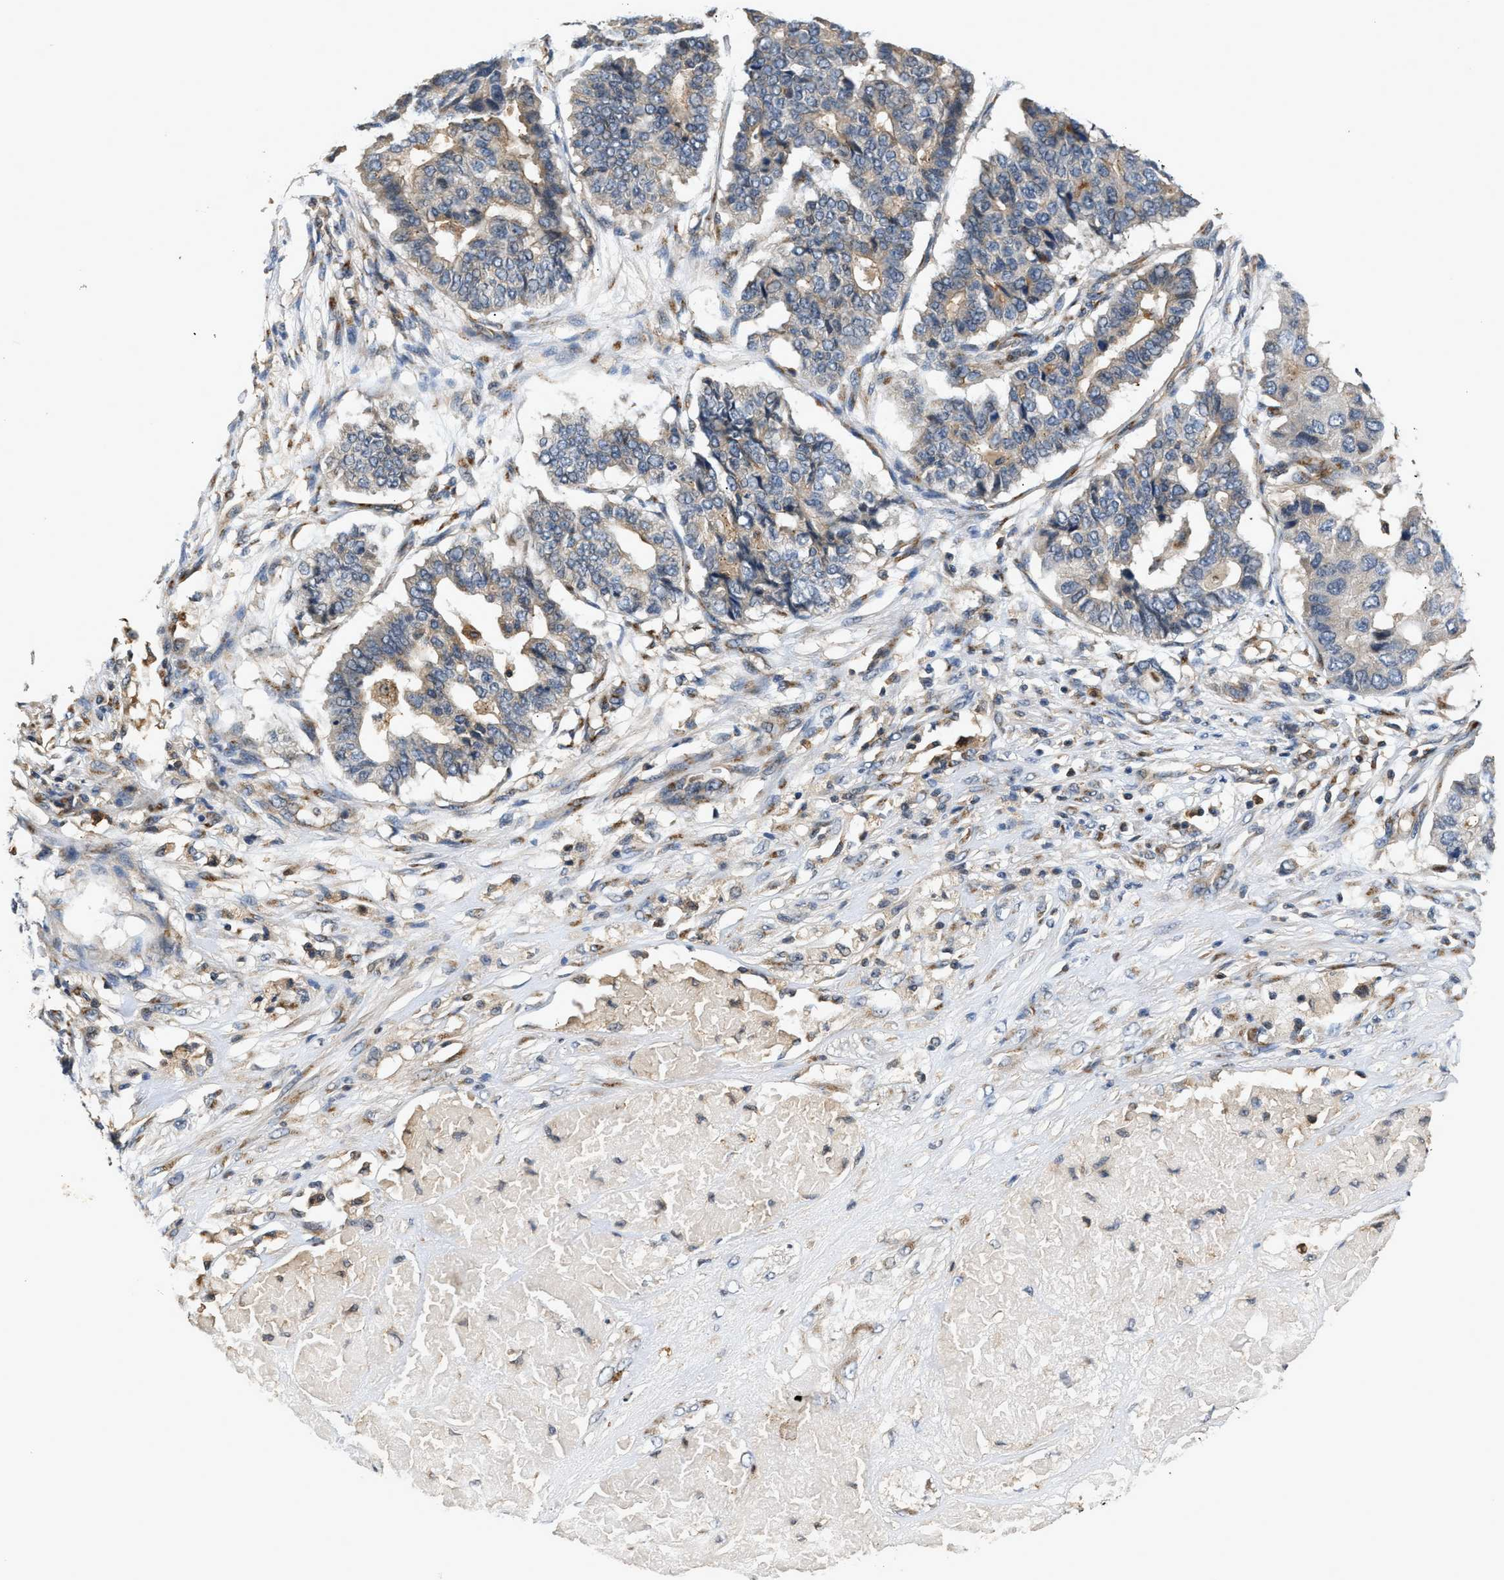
{"staining": {"intensity": "weak", "quantity": "25%-75%", "location": "cytoplasmic/membranous"}, "tissue": "pancreatic cancer", "cell_type": "Tumor cells", "image_type": "cancer", "snomed": [{"axis": "morphology", "description": "Adenocarcinoma, NOS"}, {"axis": "topography", "description": "Pancreas"}], "caption": "This is a histology image of immunohistochemistry (IHC) staining of pancreatic cancer (adenocarcinoma), which shows weak expression in the cytoplasmic/membranous of tumor cells.", "gene": "CHUK", "patient": {"sex": "male", "age": 50}}